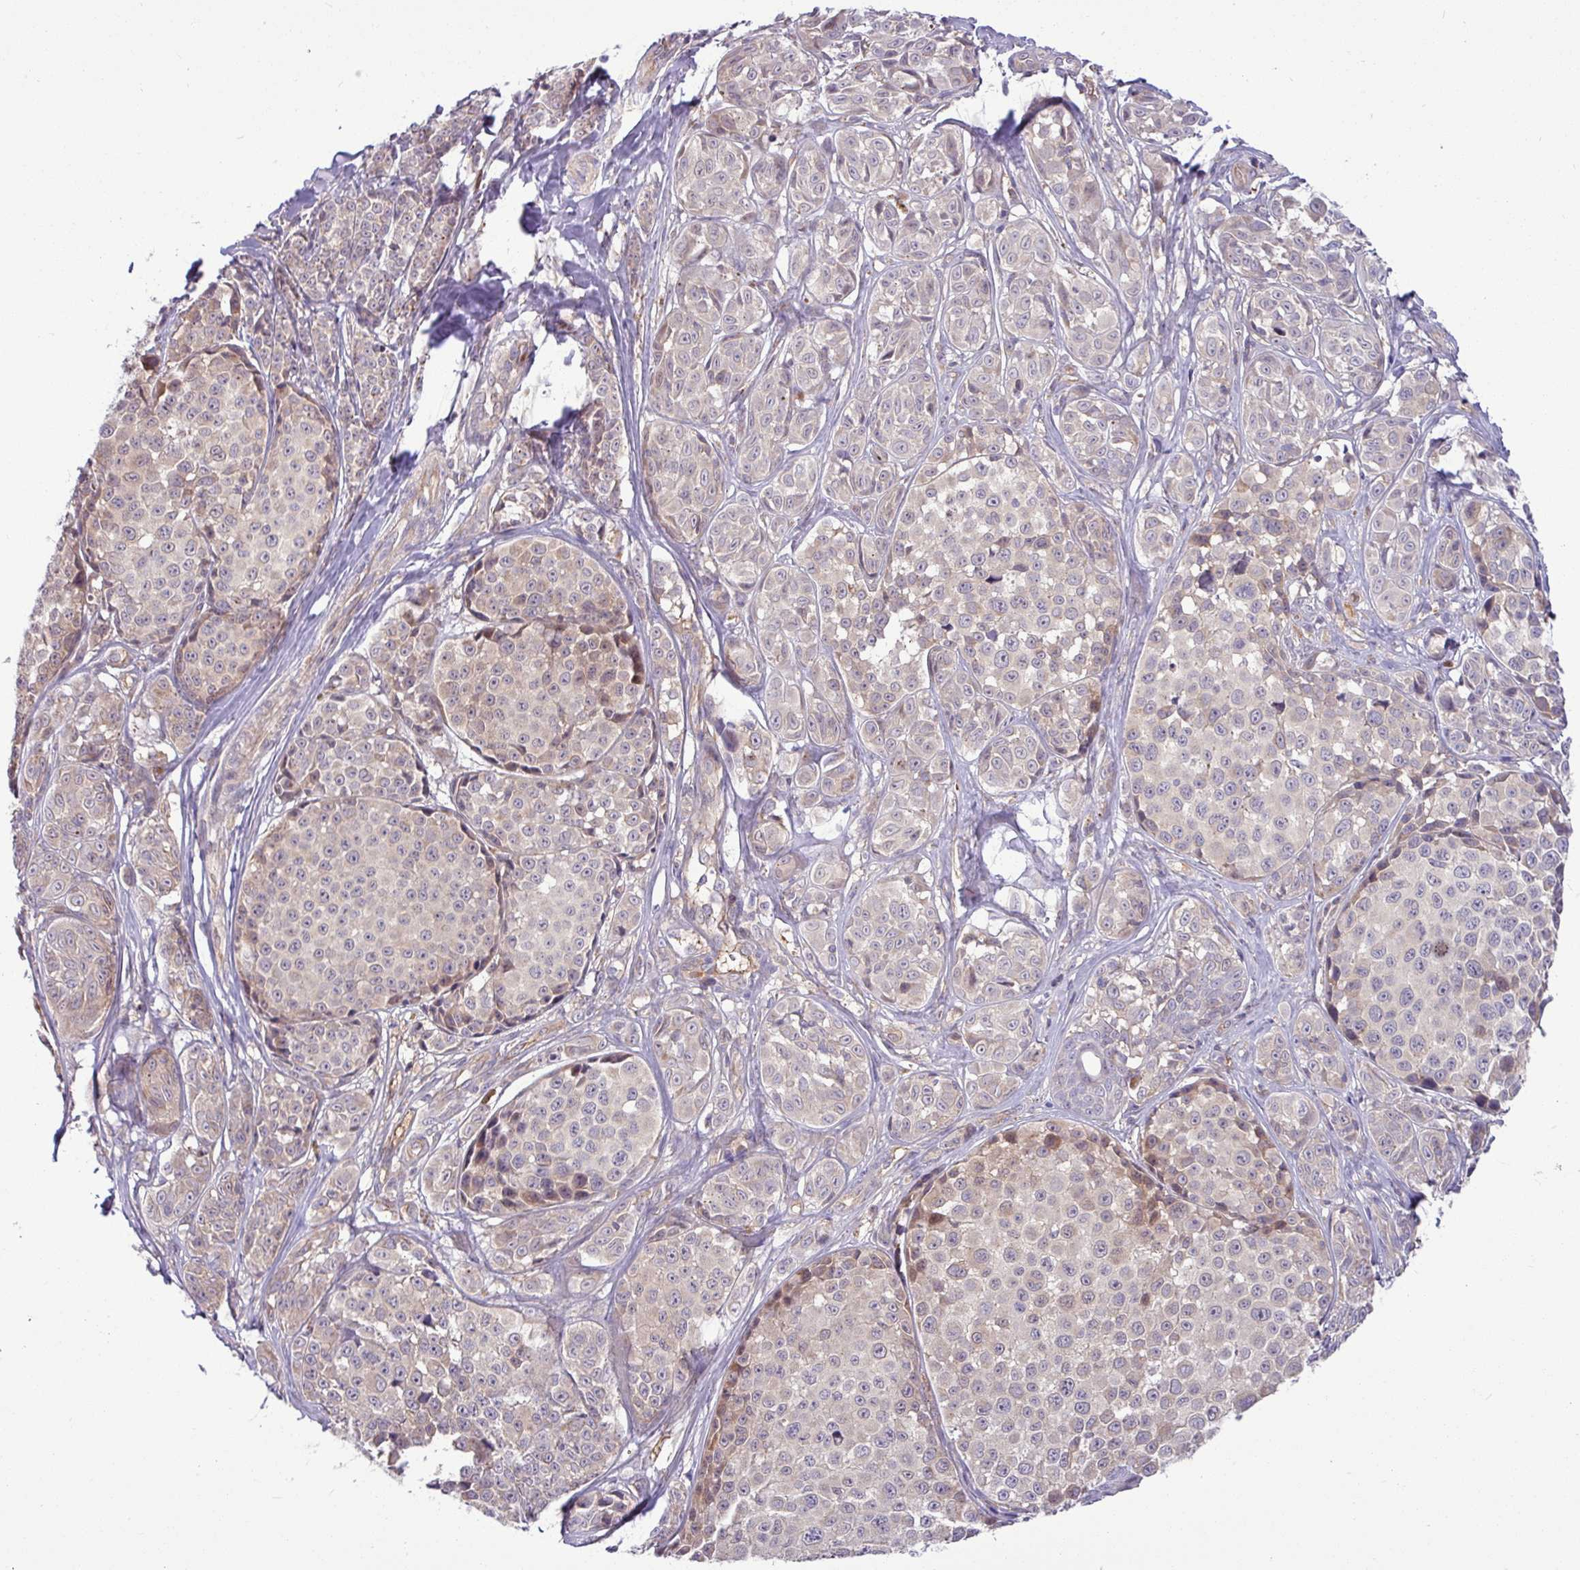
{"staining": {"intensity": "weak", "quantity": "<25%", "location": "cytoplasmic/membranous"}, "tissue": "melanoma", "cell_type": "Tumor cells", "image_type": "cancer", "snomed": [{"axis": "morphology", "description": "Malignant melanoma, NOS"}, {"axis": "topography", "description": "Skin"}], "caption": "Melanoma was stained to show a protein in brown. There is no significant positivity in tumor cells. (Stains: DAB IHC with hematoxylin counter stain, Microscopy: brightfield microscopy at high magnification).", "gene": "B4GALNT4", "patient": {"sex": "female", "age": 35}}